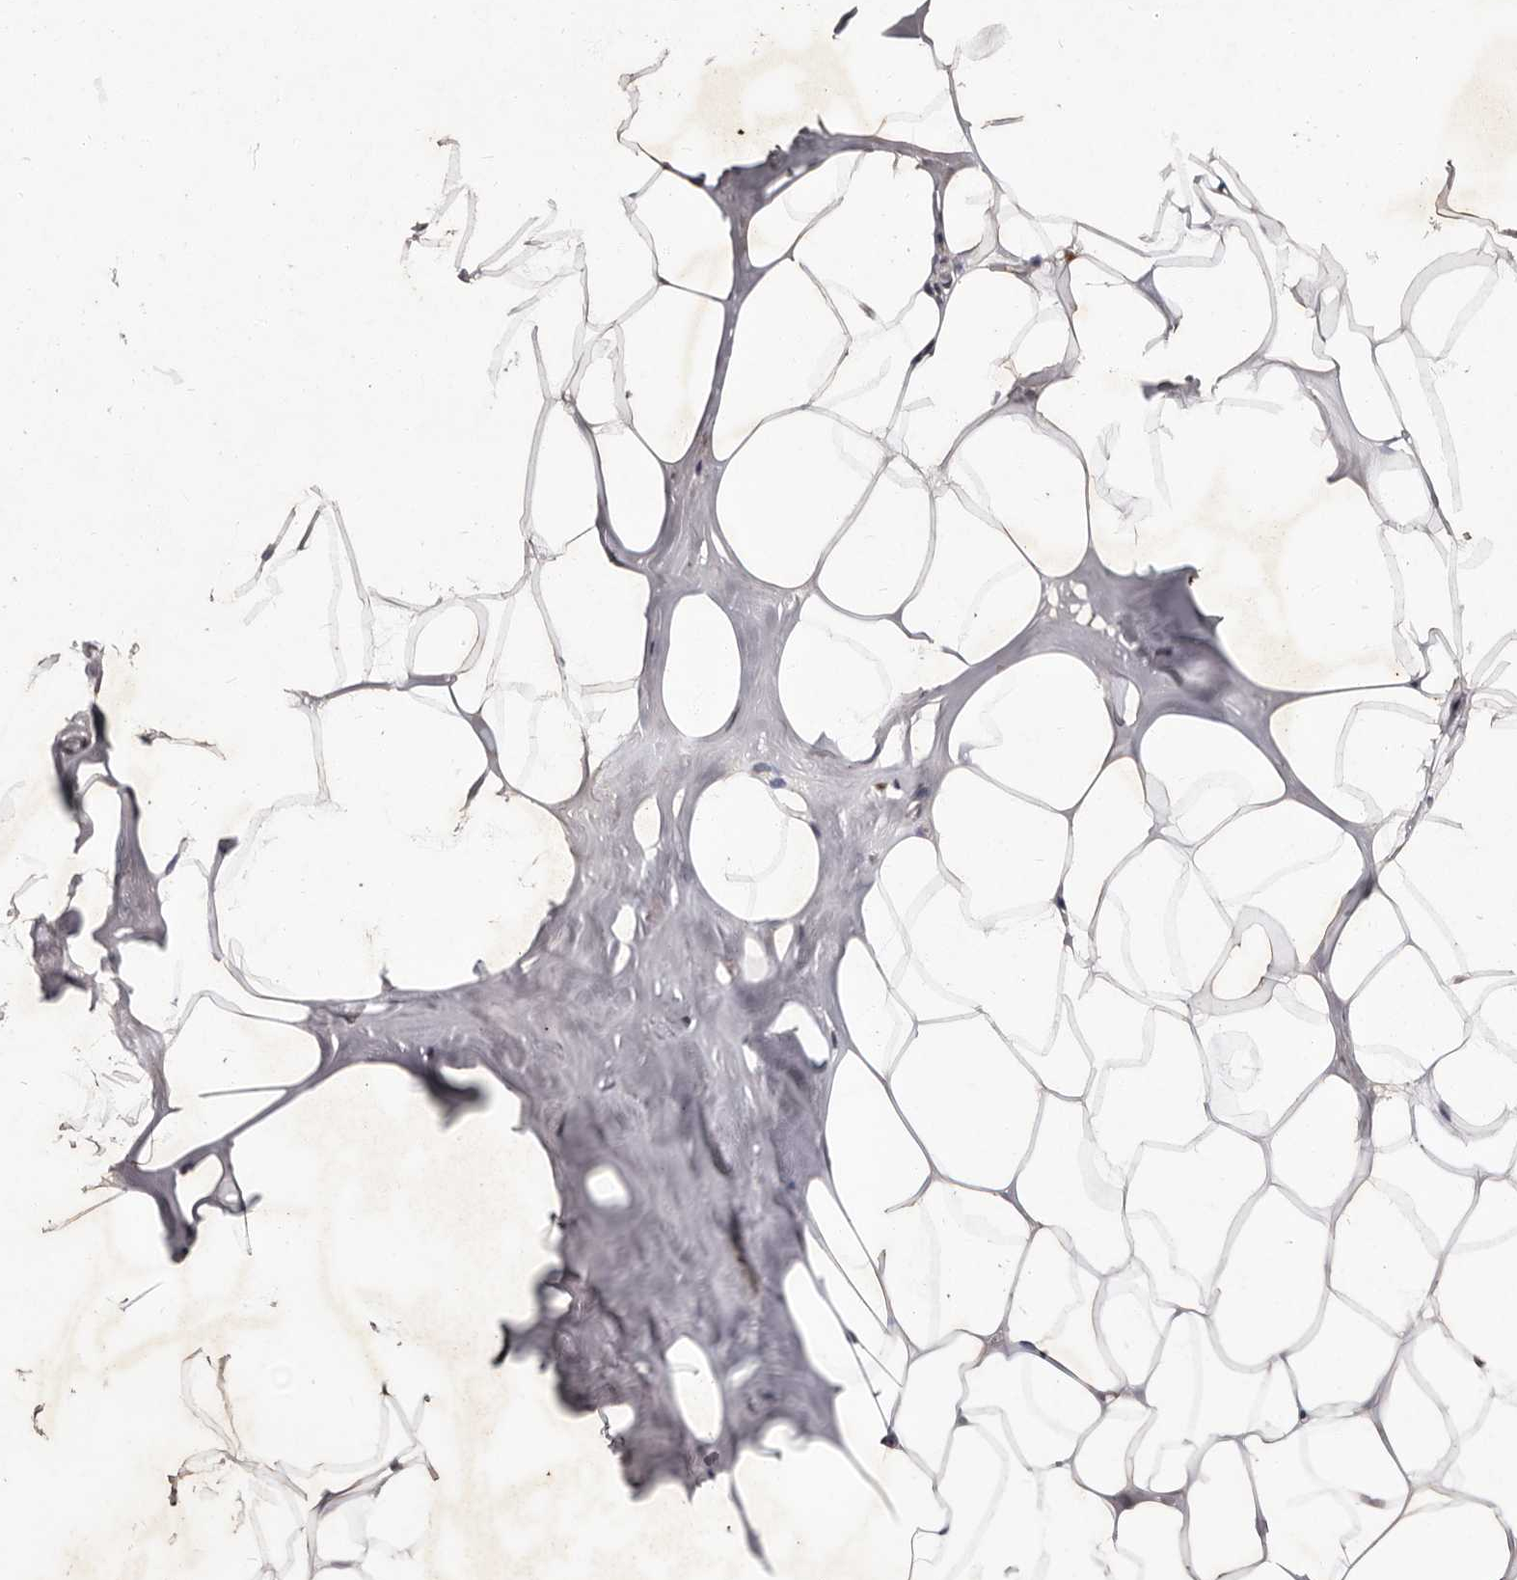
{"staining": {"intensity": "negative", "quantity": "none", "location": "none"}, "tissue": "adipose tissue", "cell_type": "Adipocytes", "image_type": "normal", "snomed": [{"axis": "morphology", "description": "Normal tissue, NOS"}, {"axis": "morphology", "description": "Fibrosis, NOS"}, {"axis": "topography", "description": "Breast"}, {"axis": "topography", "description": "Adipose tissue"}], "caption": "Immunohistochemistry micrograph of normal human adipose tissue stained for a protein (brown), which exhibits no staining in adipocytes.", "gene": "DNPH1", "patient": {"sex": "female", "age": 39}}